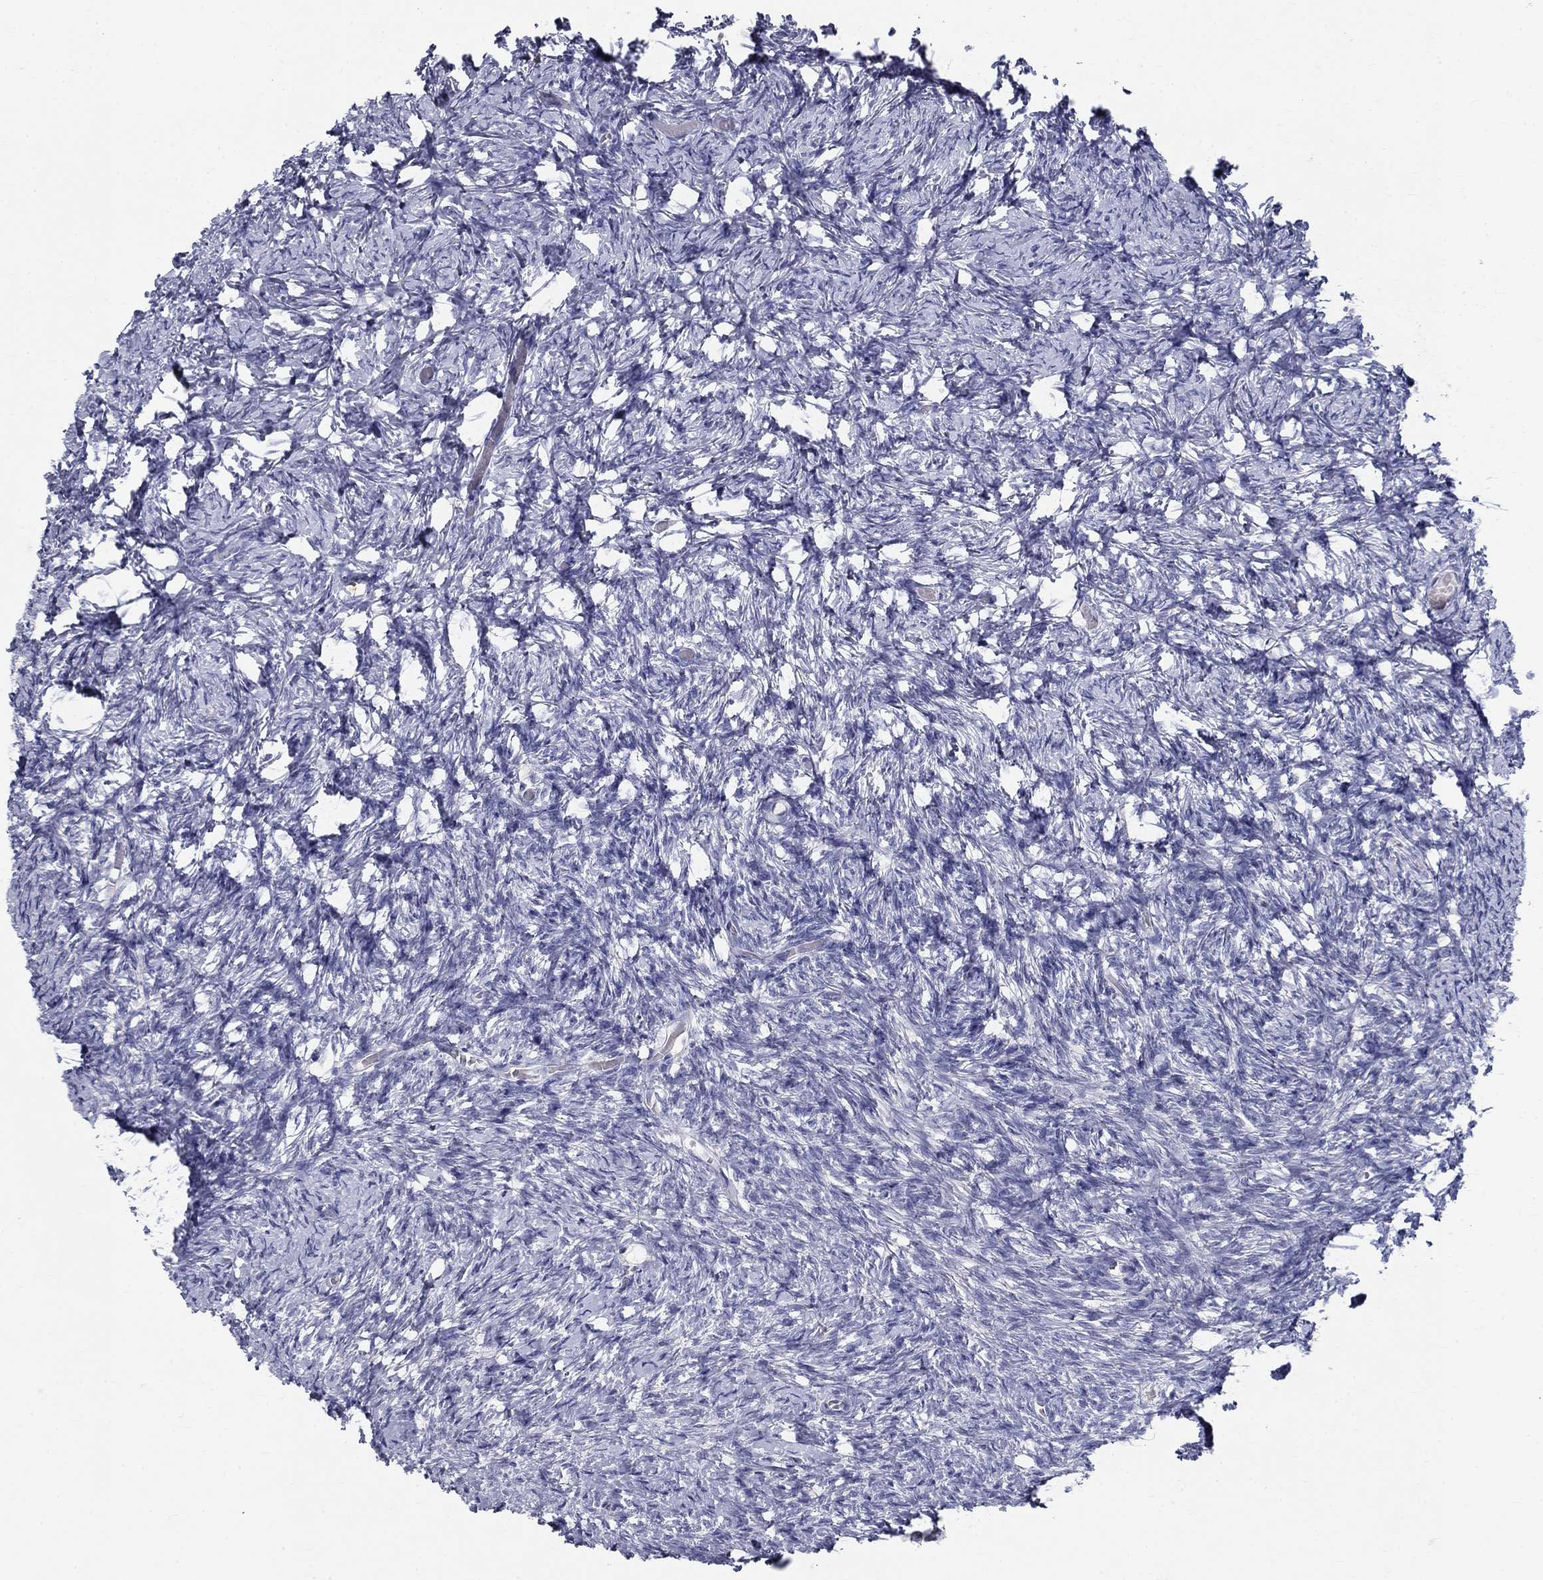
{"staining": {"intensity": "negative", "quantity": "none", "location": "none"}, "tissue": "ovary", "cell_type": "Ovarian stroma cells", "image_type": "normal", "snomed": [{"axis": "morphology", "description": "Normal tissue, NOS"}, {"axis": "topography", "description": "Ovary"}], "caption": "The image demonstrates no significant expression in ovarian stroma cells of ovary. Brightfield microscopy of immunohistochemistry (IHC) stained with DAB (brown) and hematoxylin (blue), captured at high magnification.", "gene": "ENSG00000290147", "patient": {"sex": "female", "age": 39}}